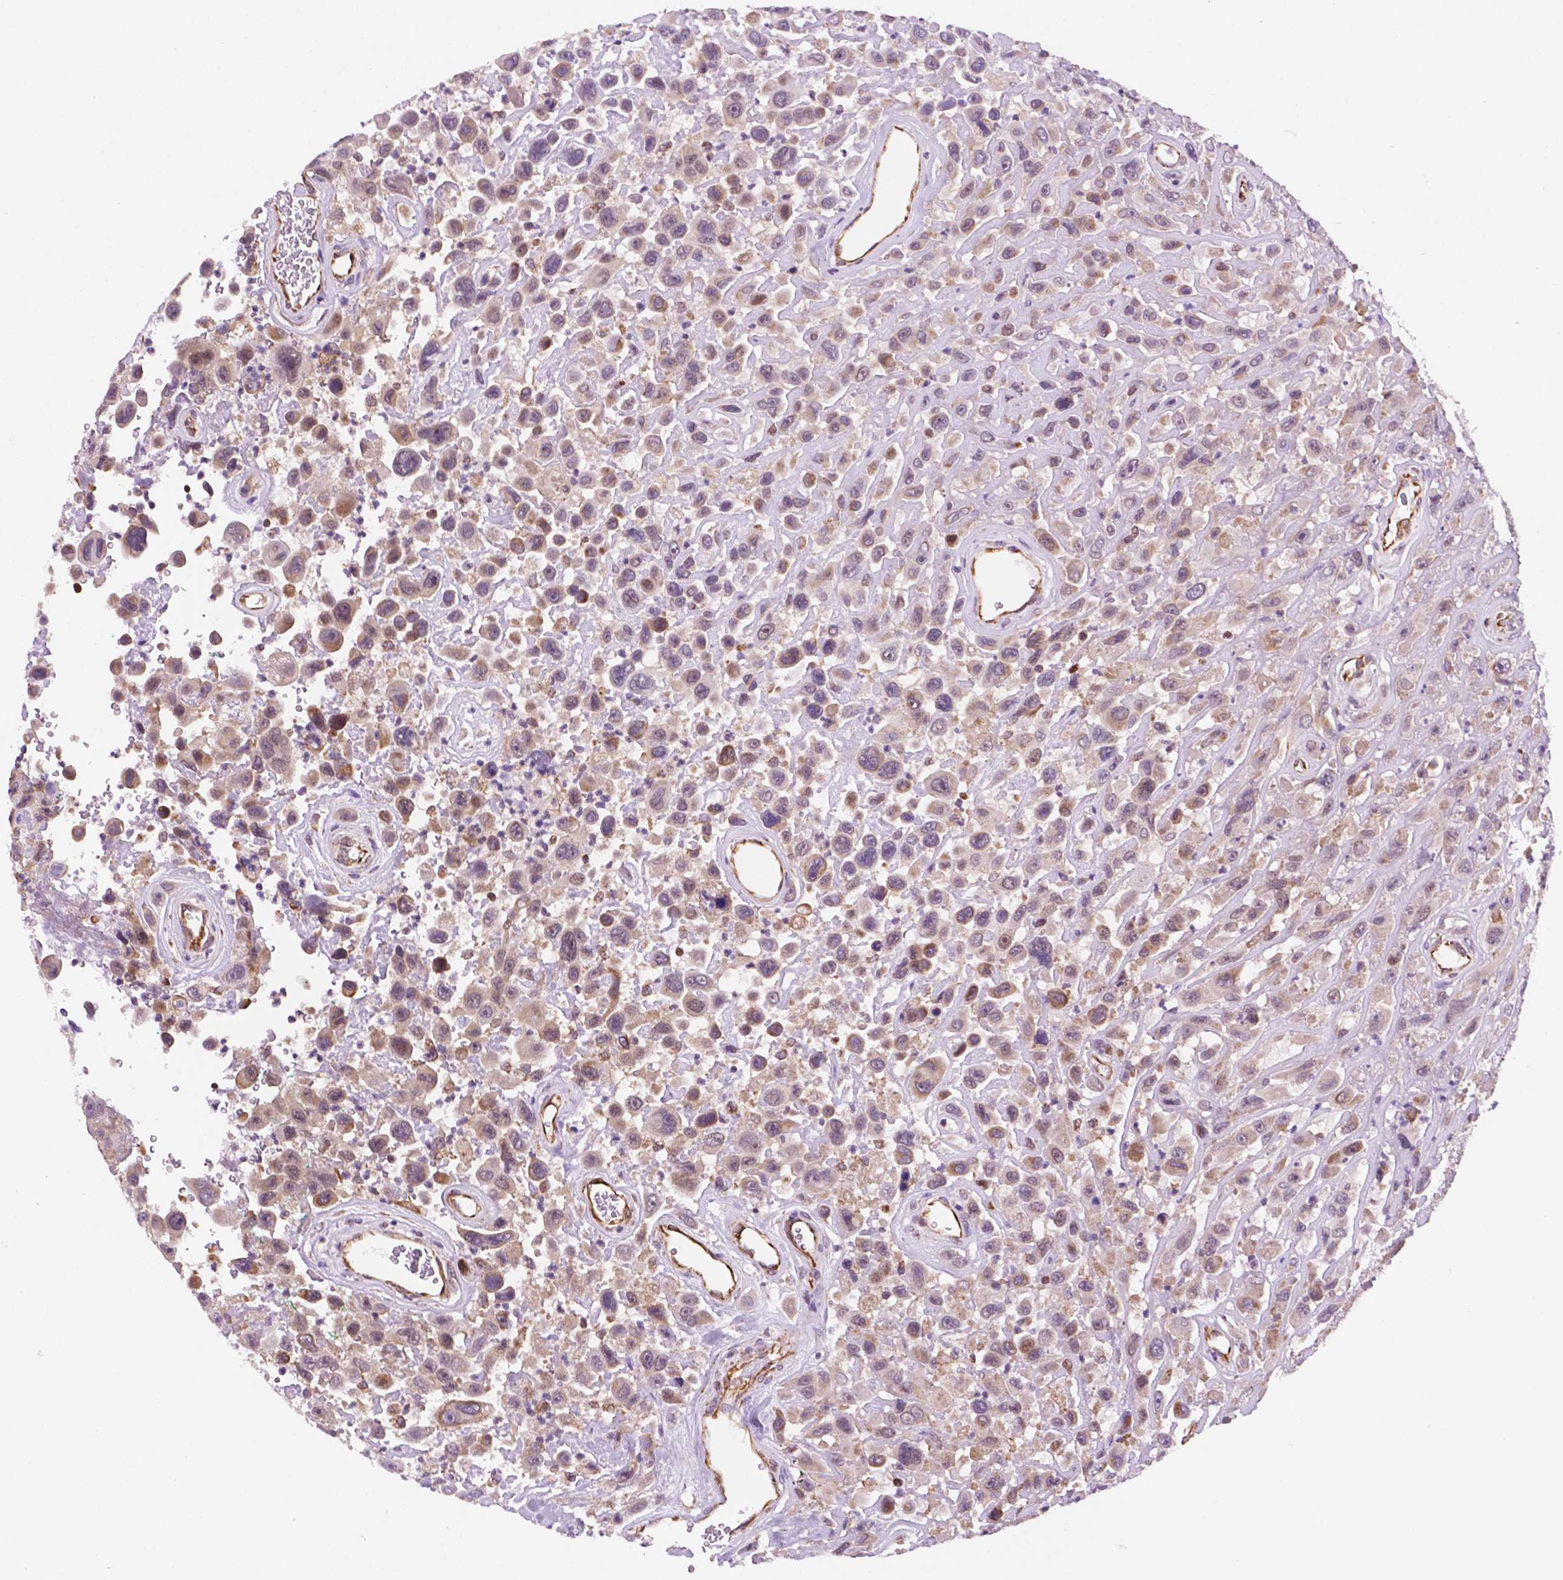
{"staining": {"intensity": "weak", "quantity": ">75%", "location": "cytoplasmic/membranous"}, "tissue": "urothelial cancer", "cell_type": "Tumor cells", "image_type": "cancer", "snomed": [{"axis": "morphology", "description": "Urothelial carcinoma, High grade"}, {"axis": "topography", "description": "Urinary bladder"}], "caption": "A low amount of weak cytoplasmic/membranous positivity is seen in about >75% of tumor cells in urothelial cancer tissue.", "gene": "GEMIN4", "patient": {"sex": "male", "age": 53}}